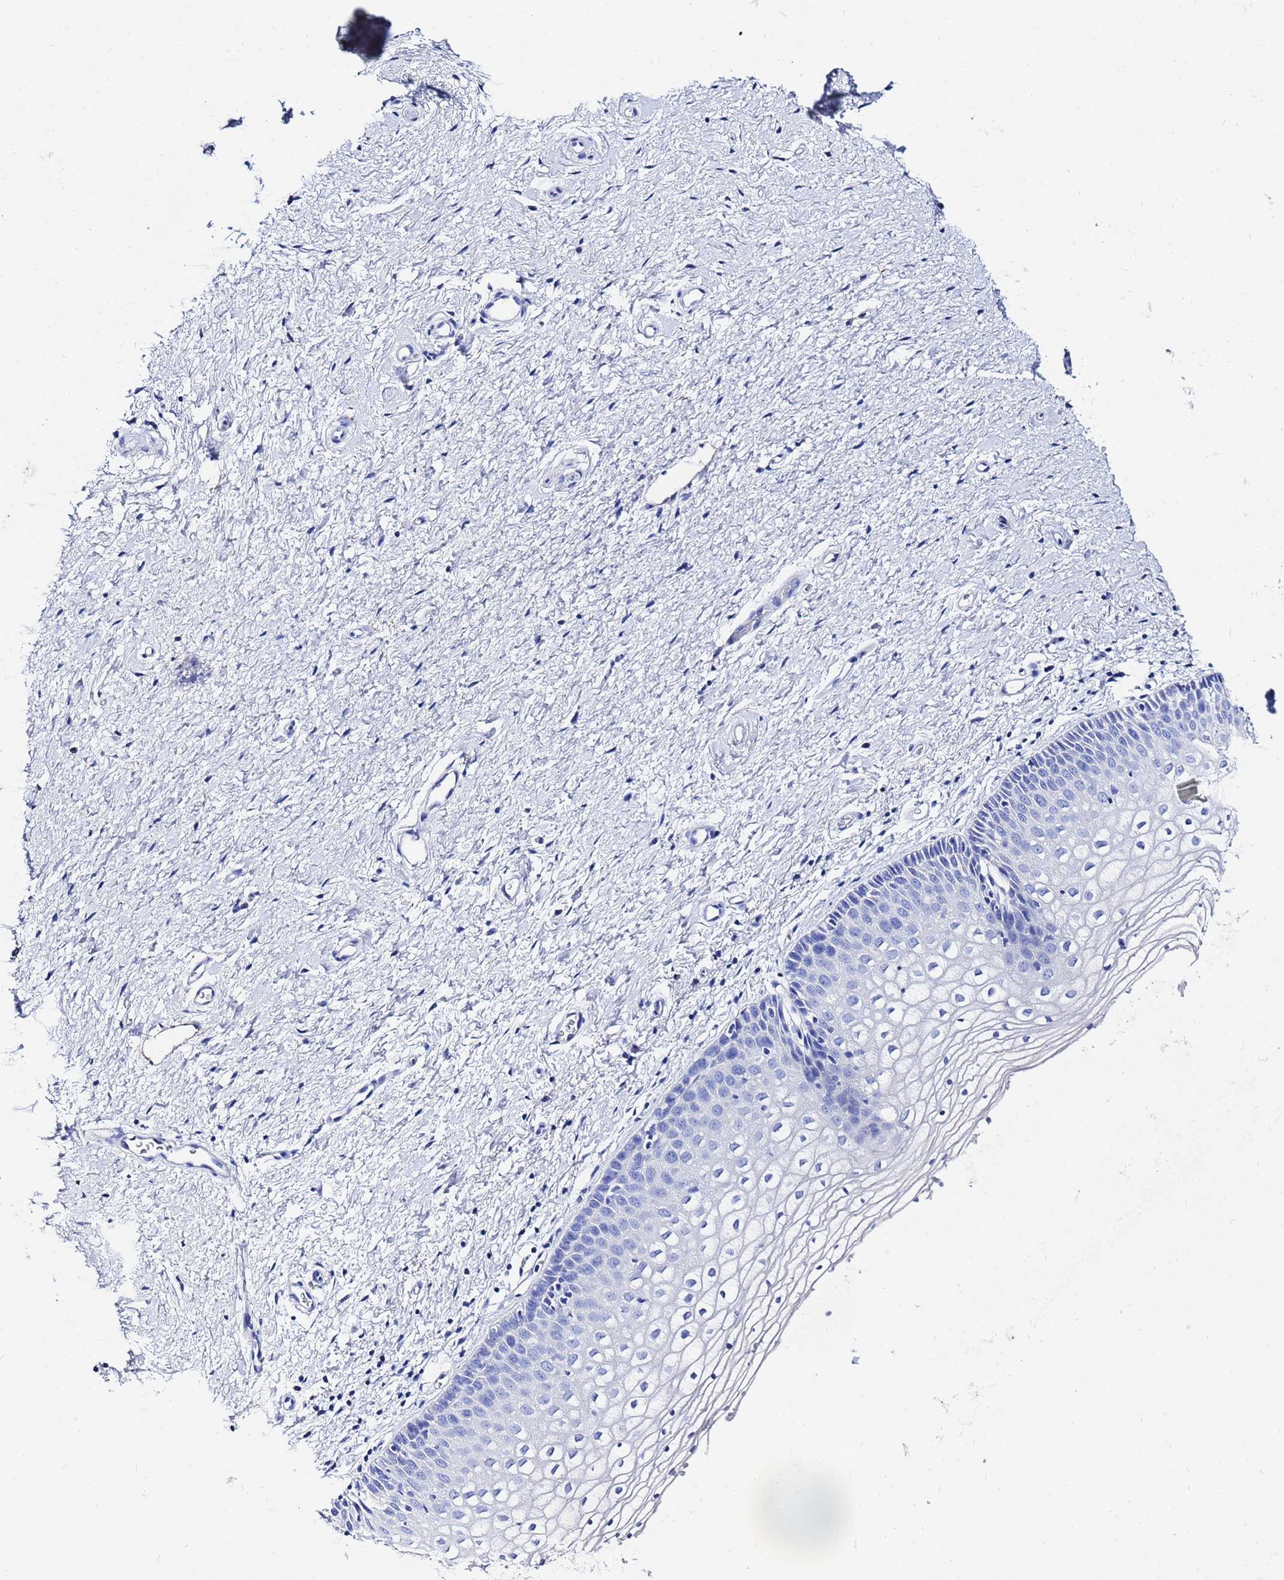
{"staining": {"intensity": "negative", "quantity": "none", "location": "none"}, "tissue": "vagina", "cell_type": "Squamous epithelial cells", "image_type": "normal", "snomed": [{"axis": "morphology", "description": "Normal tissue, NOS"}, {"axis": "topography", "description": "Vagina"}], "caption": "Immunohistochemical staining of unremarkable vagina shows no significant staining in squamous epithelial cells.", "gene": "AQP12A", "patient": {"sex": "female", "age": 60}}